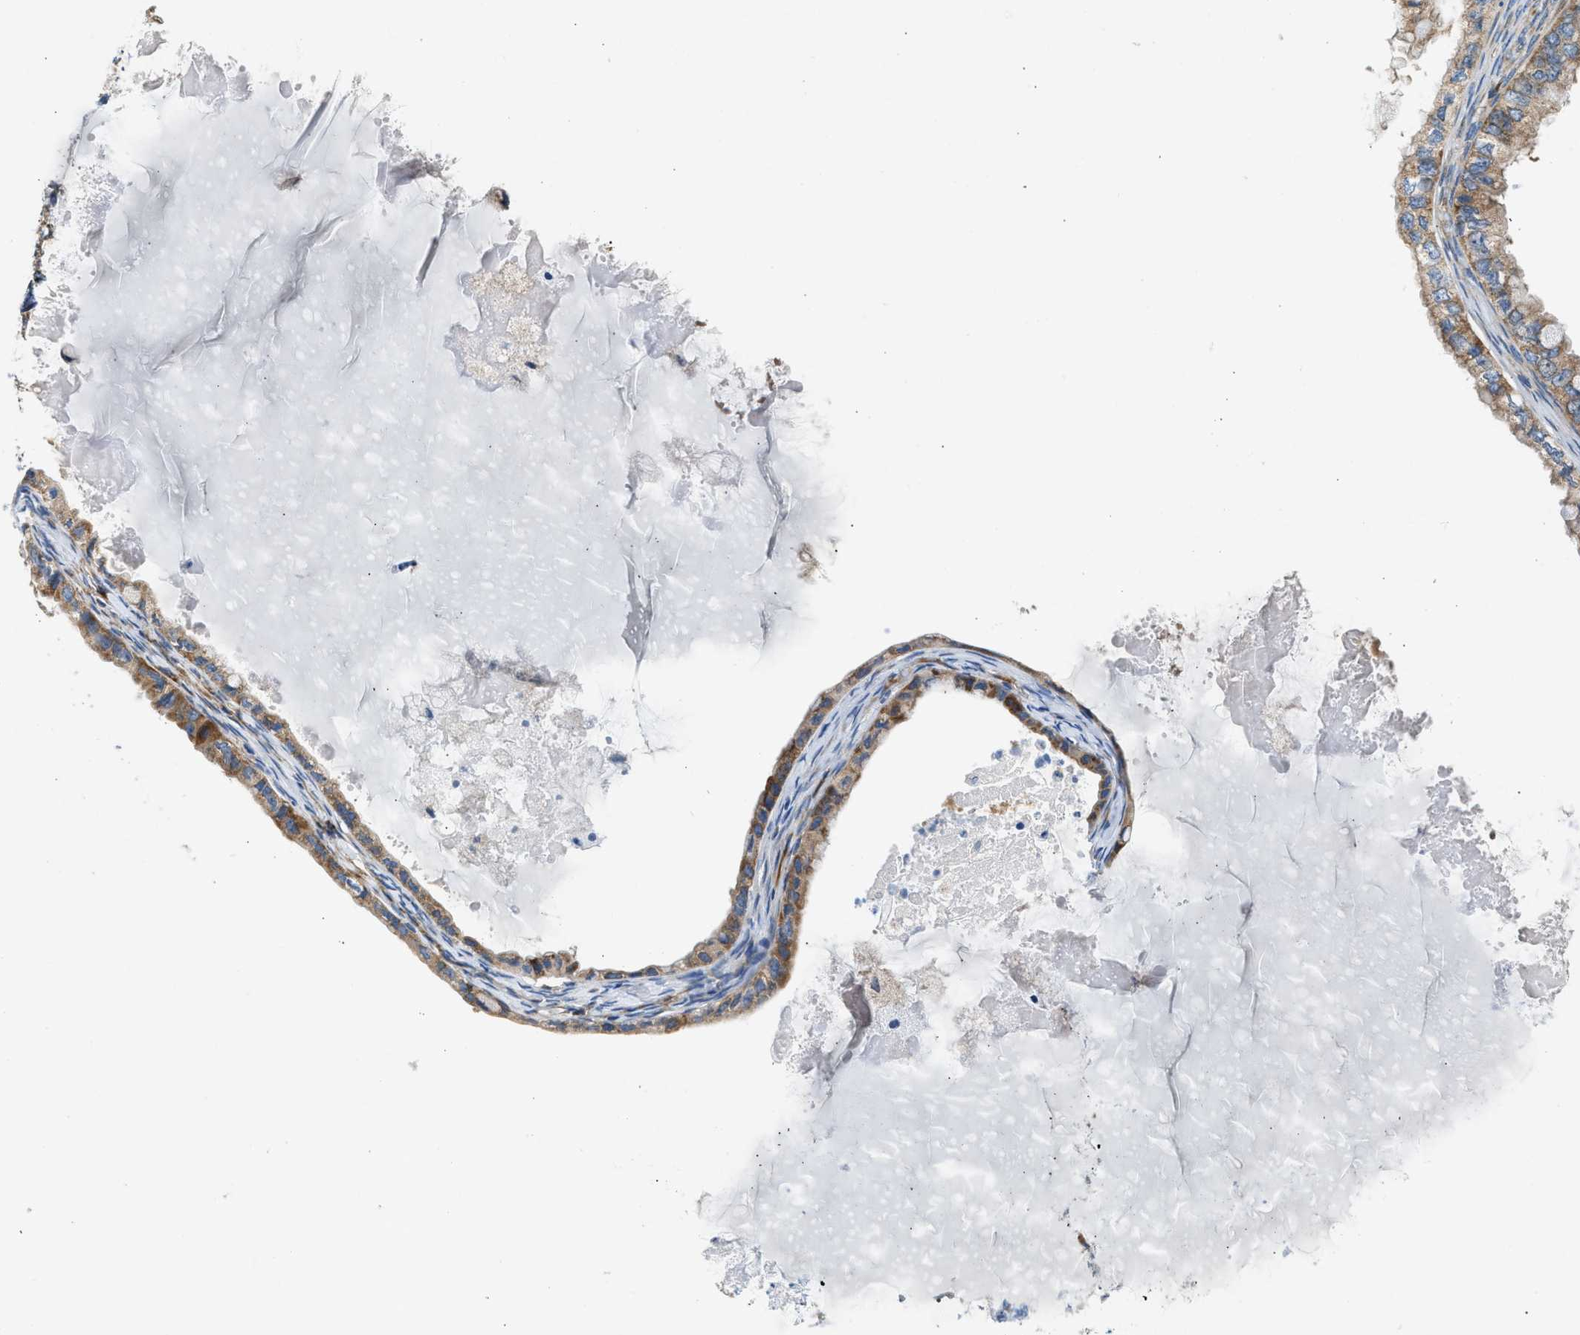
{"staining": {"intensity": "moderate", "quantity": ">75%", "location": "cytoplasmic/membranous"}, "tissue": "ovarian cancer", "cell_type": "Tumor cells", "image_type": "cancer", "snomed": [{"axis": "morphology", "description": "Cystadenocarcinoma, mucinous, NOS"}, {"axis": "topography", "description": "Ovary"}], "caption": "Human ovarian cancer stained with a protein marker displays moderate staining in tumor cells.", "gene": "CAMKK2", "patient": {"sex": "female", "age": 80}}